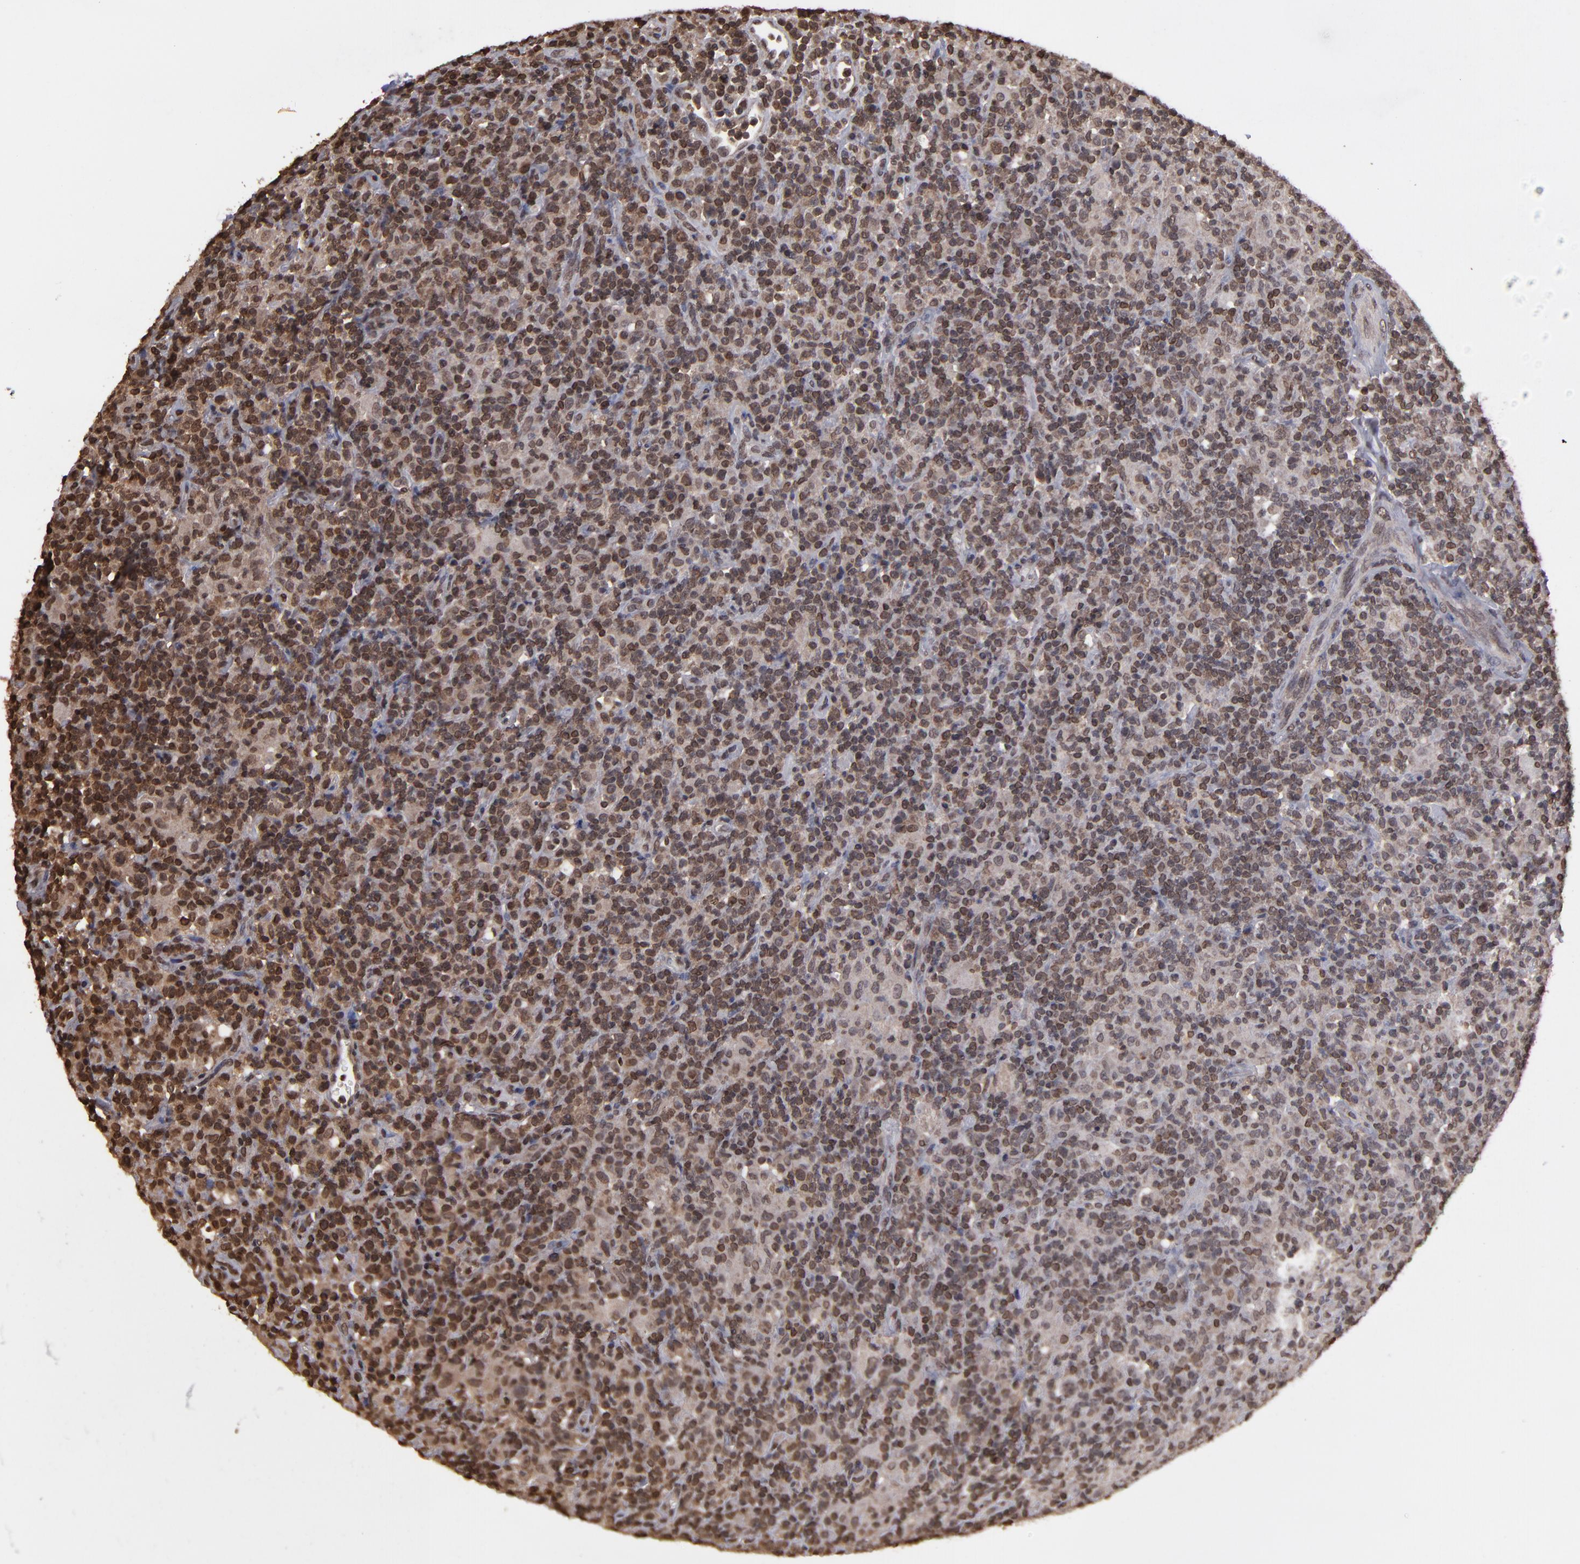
{"staining": {"intensity": "moderate", "quantity": ">75%", "location": "nuclear"}, "tissue": "lymphoma", "cell_type": "Tumor cells", "image_type": "cancer", "snomed": [{"axis": "morphology", "description": "Hodgkin's disease, NOS"}, {"axis": "topography", "description": "Lymph node"}], "caption": "Protein expression analysis of Hodgkin's disease reveals moderate nuclear expression in about >75% of tumor cells.", "gene": "AKT1", "patient": {"sex": "male", "age": 65}}